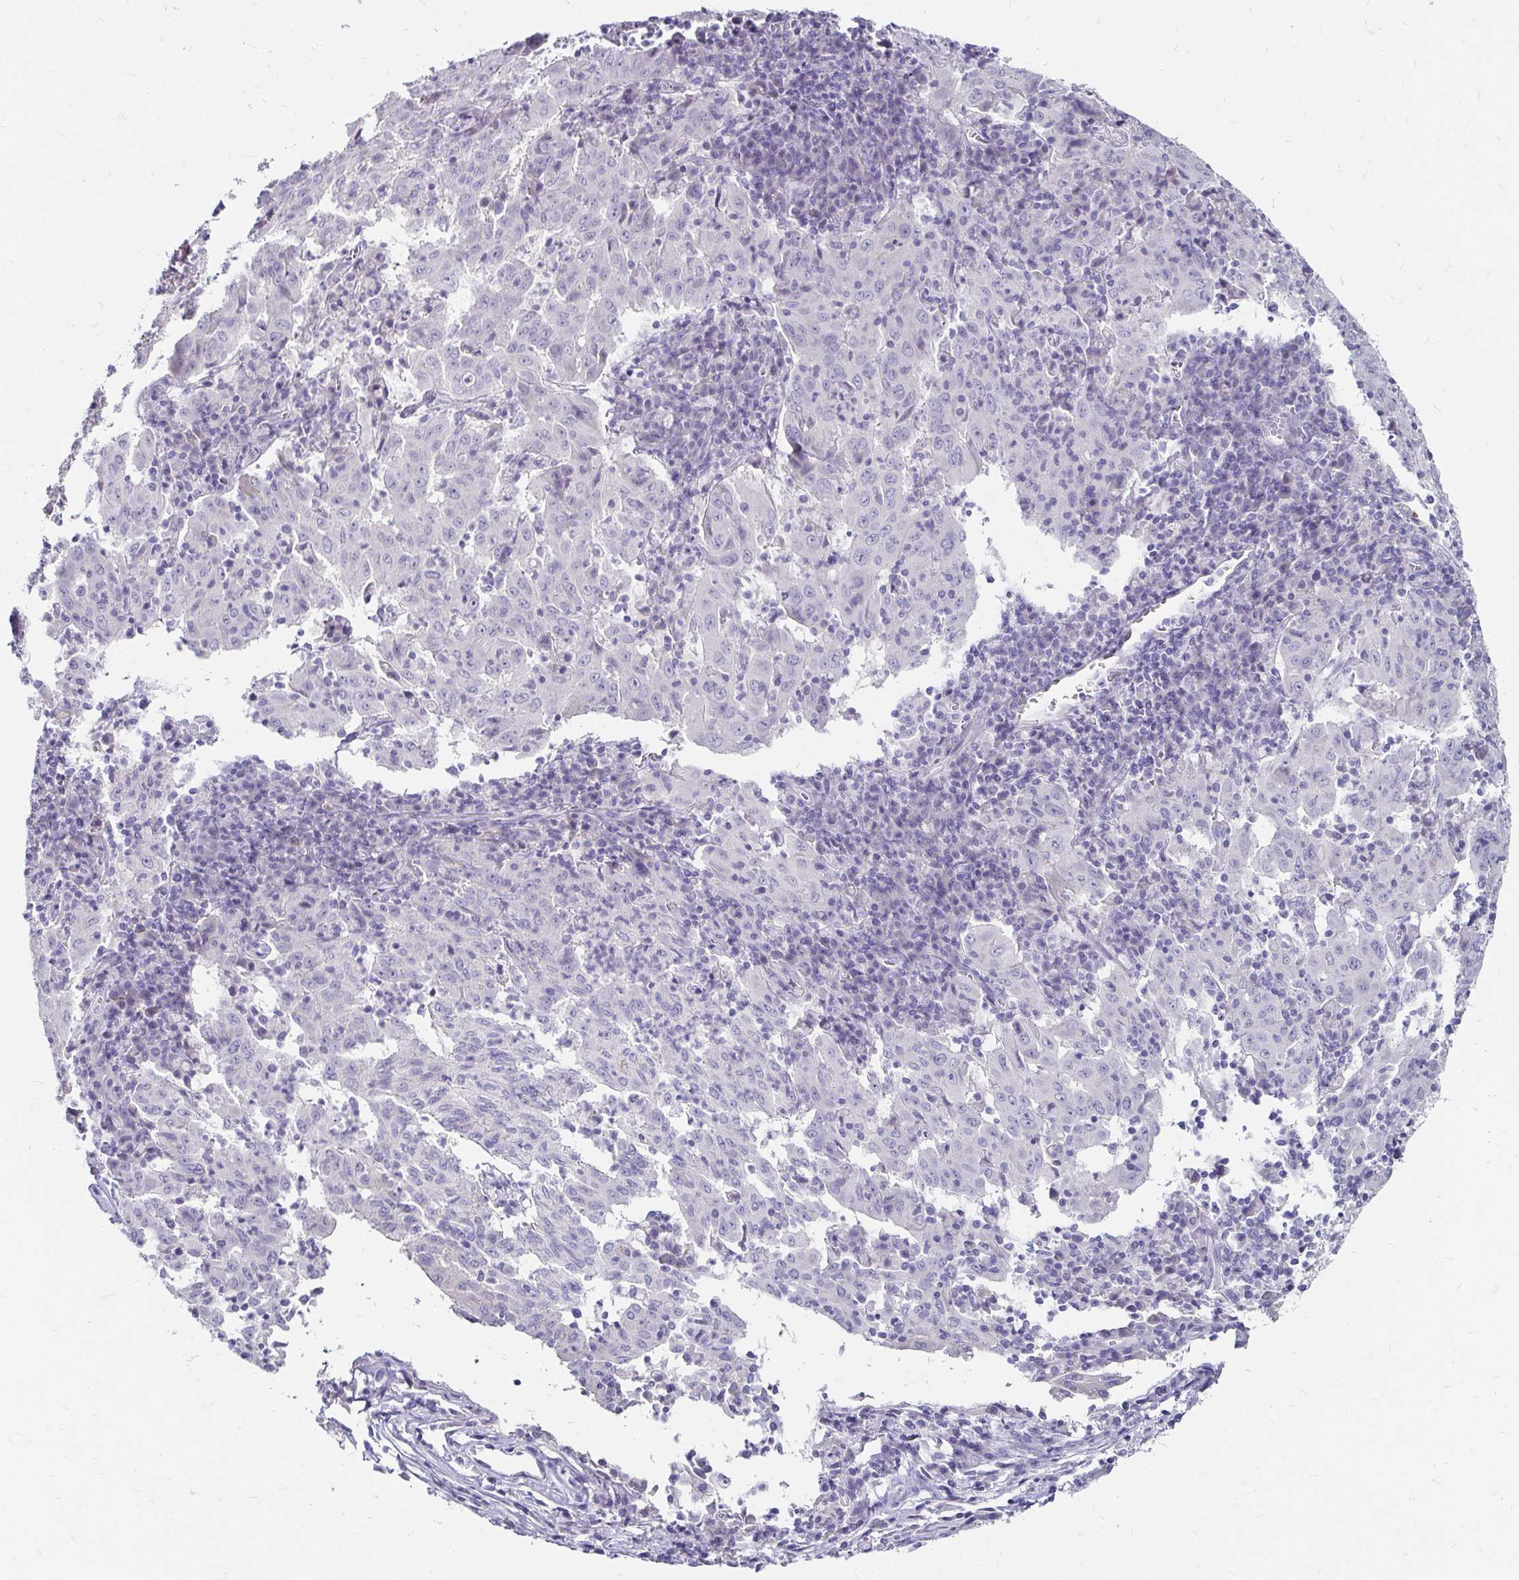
{"staining": {"intensity": "negative", "quantity": "none", "location": "none"}, "tissue": "pancreatic cancer", "cell_type": "Tumor cells", "image_type": "cancer", "snomed": [{"axis": "morphology", "description": "Adenocarcinoma, NOS"}, {"axis": "topography", "description": "Pancreas"}], "caption": "IHC micrograph of human pancreatic cancer (adenocarcinoma) stained for a protein (brown), which exhibits no staining in tumor cells. The staining was performed using DAB (3,3'-diaminobenzidine) to visualize the protein expression in brown, while the nuclei were stained in blue with hematoxylin (Magnification: 20x).", "gene": "SCG3", "patient": {"sex": "male", "age": 63}}